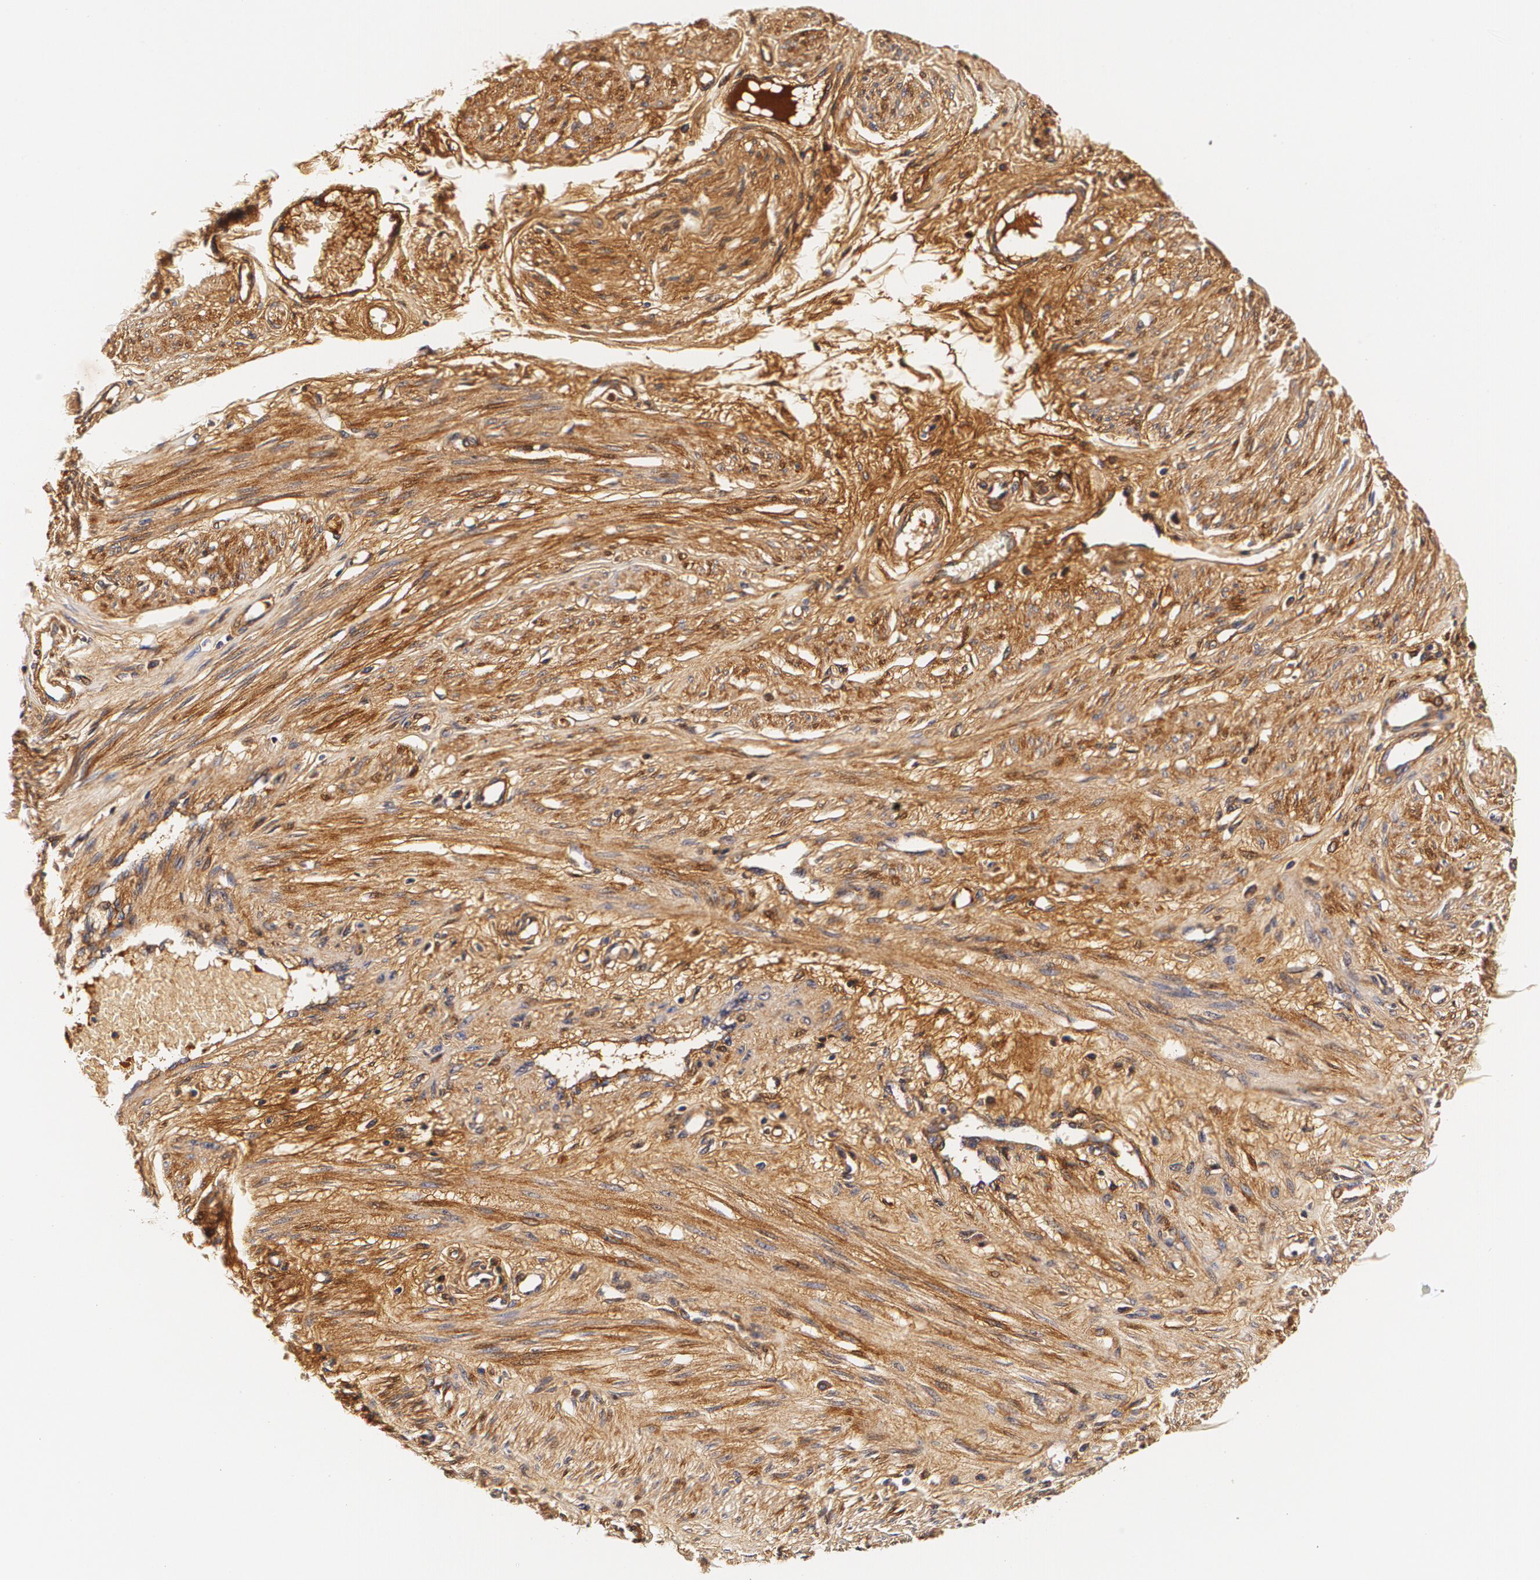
{"staining": {"intensity": "moderate", "quantity": ">75%", "location": "cytoplasmic/membranous"}, "tissue": "smooth muscle", "cell_type": "Smooth muscle cells", "image_type": "normal", "snomed": [{"axis": "morphology", "description": "Normal tissue, NOS"}, {"axis": "topography", "description": "Smooth muscle"}, {"axis": "topography", "description": "Uterus"}], "caption": "Immunohistochemical staining of benign smooth muscle reveals >75% levels of moderate cytoplasmic/membranous protein expression in approximately >75% of smooth muscle cells.", "gene": "TTR", "patient": {"sex": "female", "age": 39}}